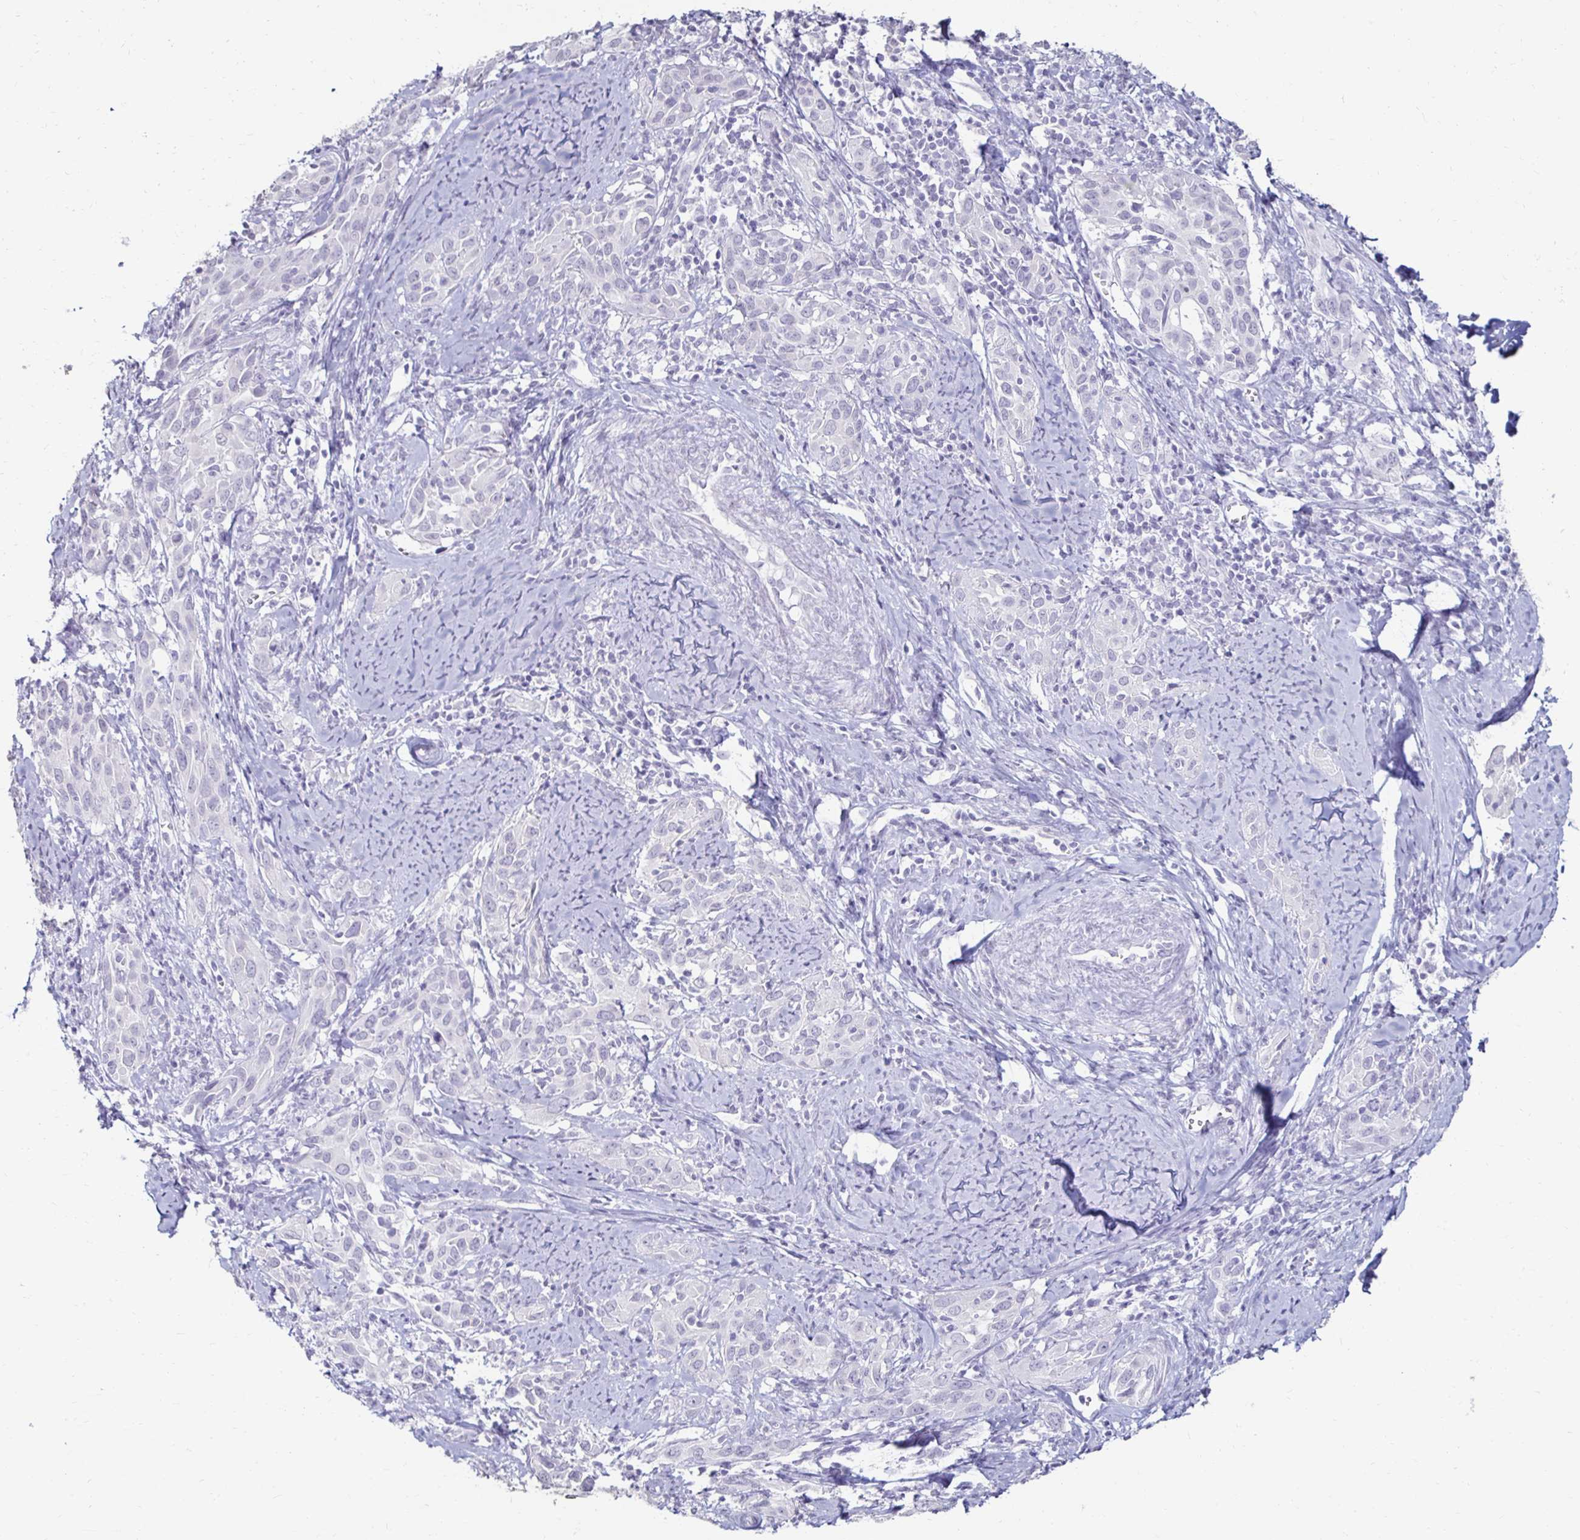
{"staining": {"intensity": "negative", "quantity": "none", "location": "none"}, "tissue": "cervical cancer", "cell_type": "Tumor cells", "image_type": "cancer", "snomed": [{"axis": "morphology", "description": "Squamous cell carcinoma, NOS"}, {"axis": "topography", "description": "Cervix"}], "caption": "Tumor cells show no significant staining in cervical squamous cell carcinoma.", "gene": "TOMM34", "patient": {"sex": "female", "age": 51}}